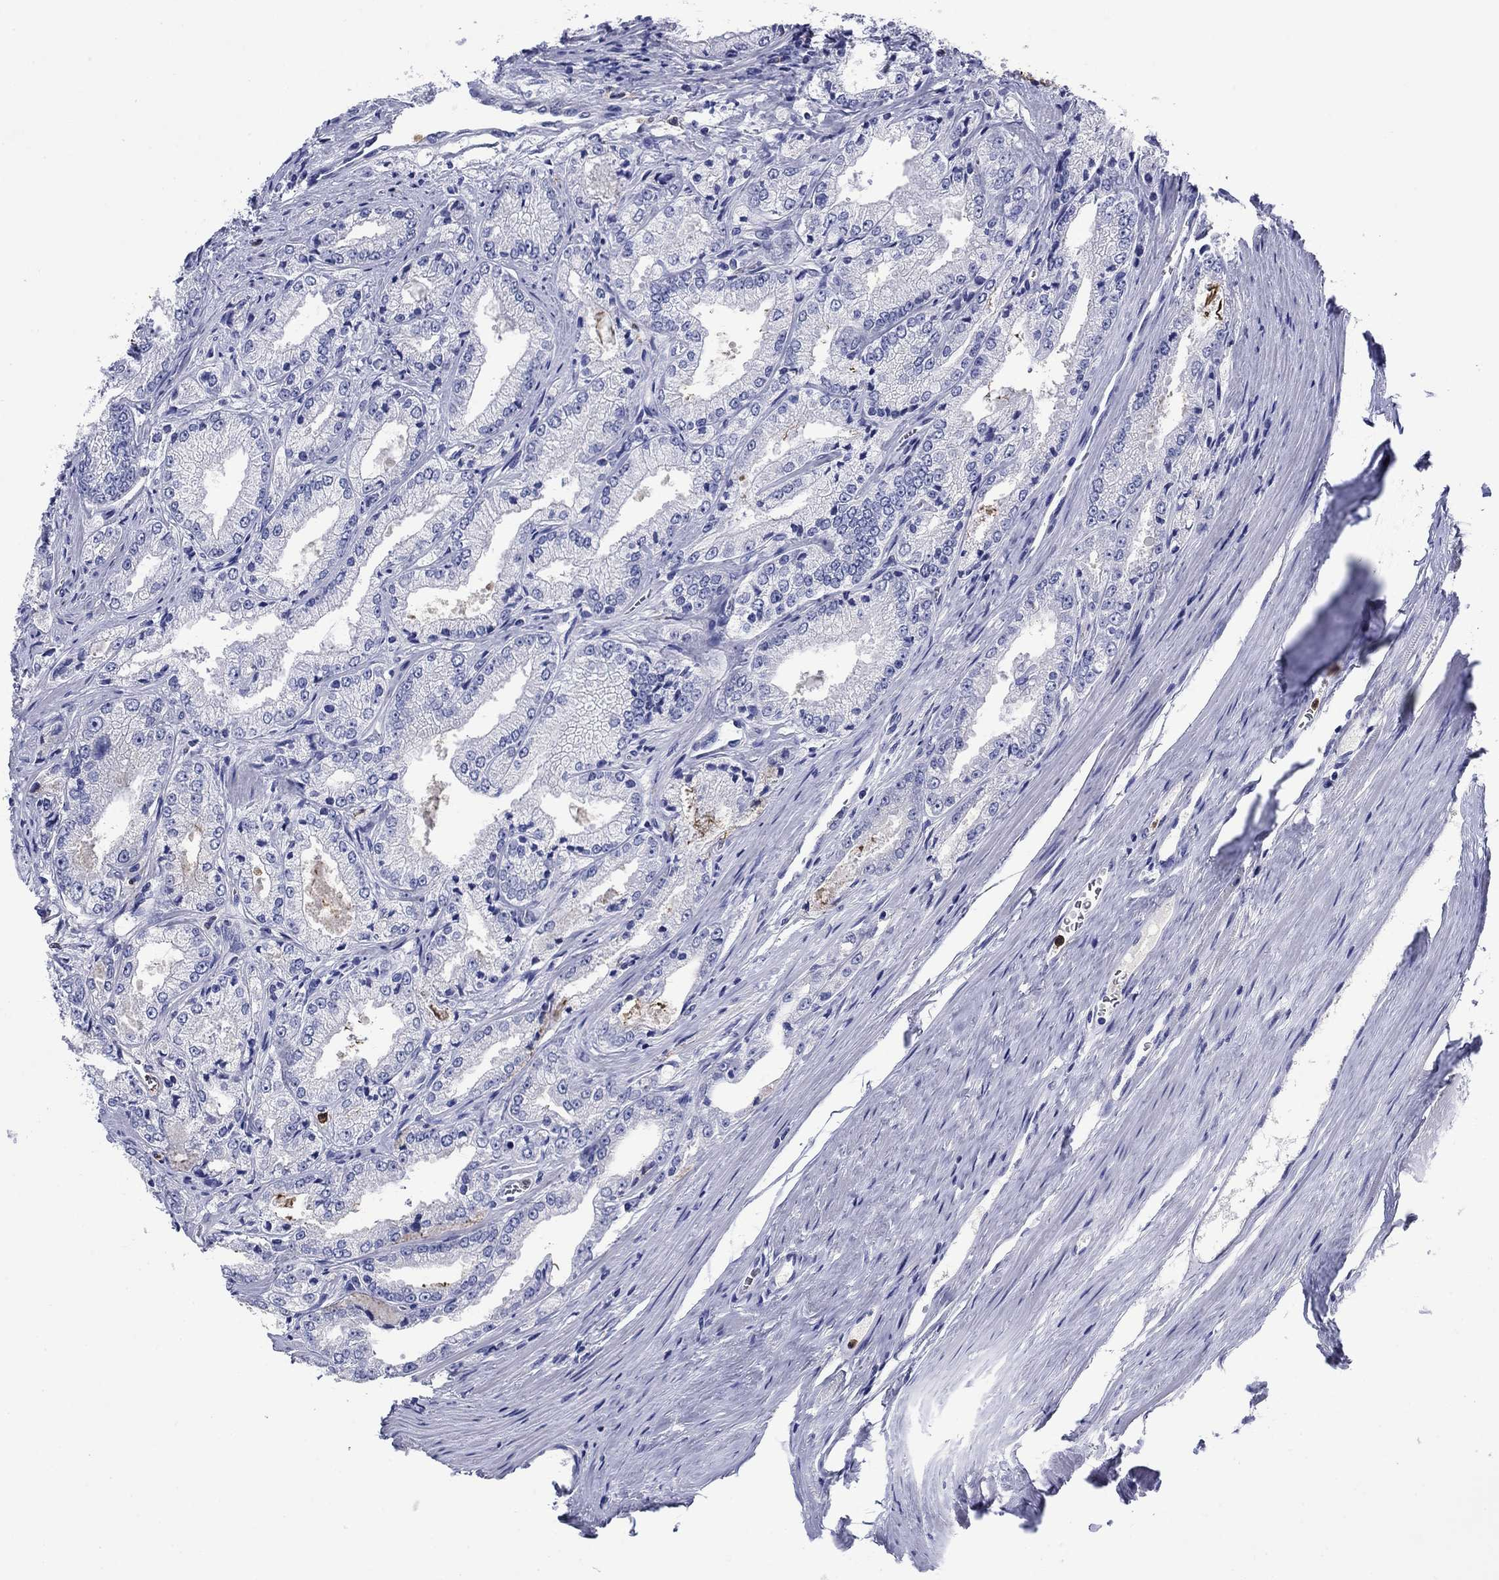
{"staining": {"intensity": "negative", "quantity": "none", "location": "none"}, "tissue": "prostate cancer", "cell_type": "Tumor cells", "image_type": "cancer", "snomed": [{"axis": "morphology", "description": "Adenocarcinoma, NOS"}, {"axis": "morphology", "description": "Adenocarcinoma, High grade"}, {"axis": "topography", "description": "Prostate"}], "caption": "Tumor cells show no significant protein expression in prostate cancer.", "gene": "TFR2", "patient": {"sex": "male", "age": 70}}